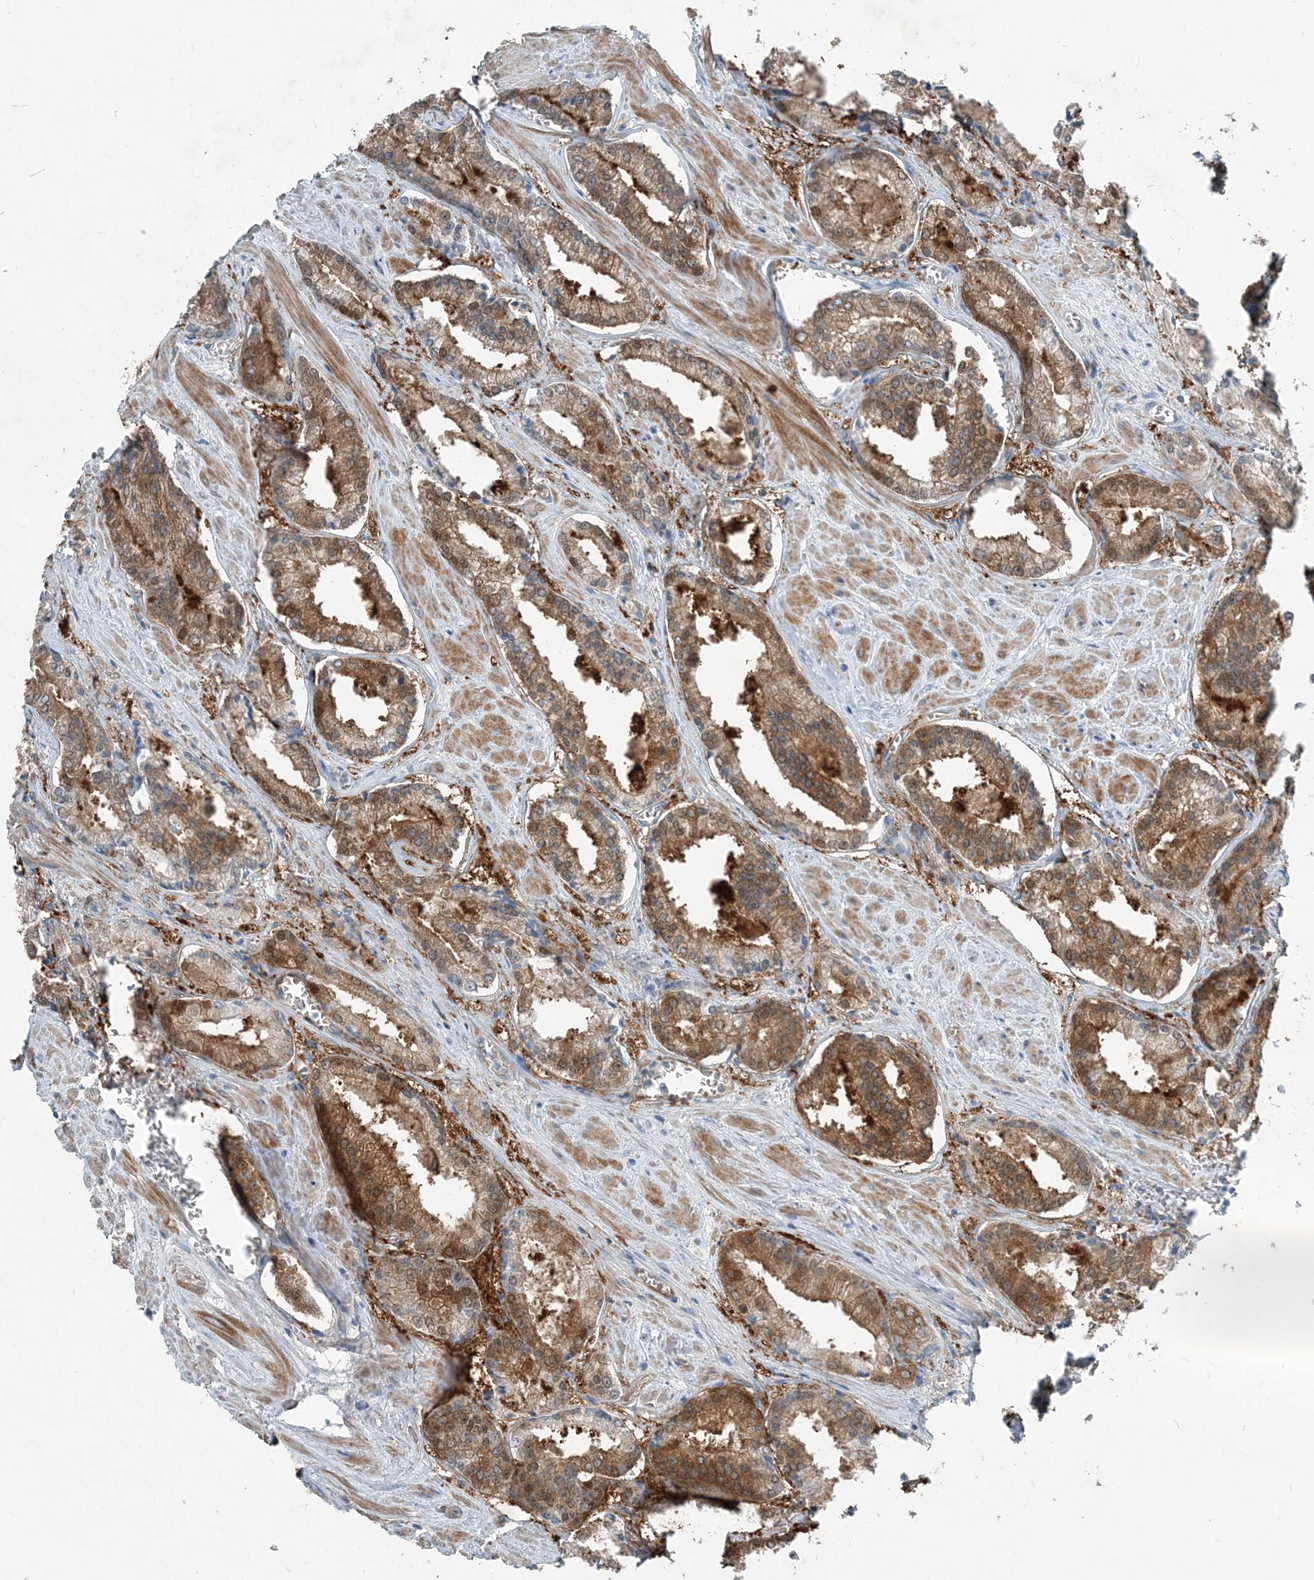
{"staining": {"intensity": "strong", "quantity": ">75%", "location": "cytoplasmic/membranous"}, "tissue": "prostate cancer", "cell_type": "Tumor cells", "image_type": "cancer", "snomed": [{"axis": "morphology", "description": "Adenocarcinoma, Low grade"}, {"axis": "topography", "description": "Prostate"}], "caption": "Prostate low-grade adenocarcinoma stained with a protein marker displays strong staining in tumor cells.", "gene": "ARMH1", "patient": {"sex": "male", "age": 54}}